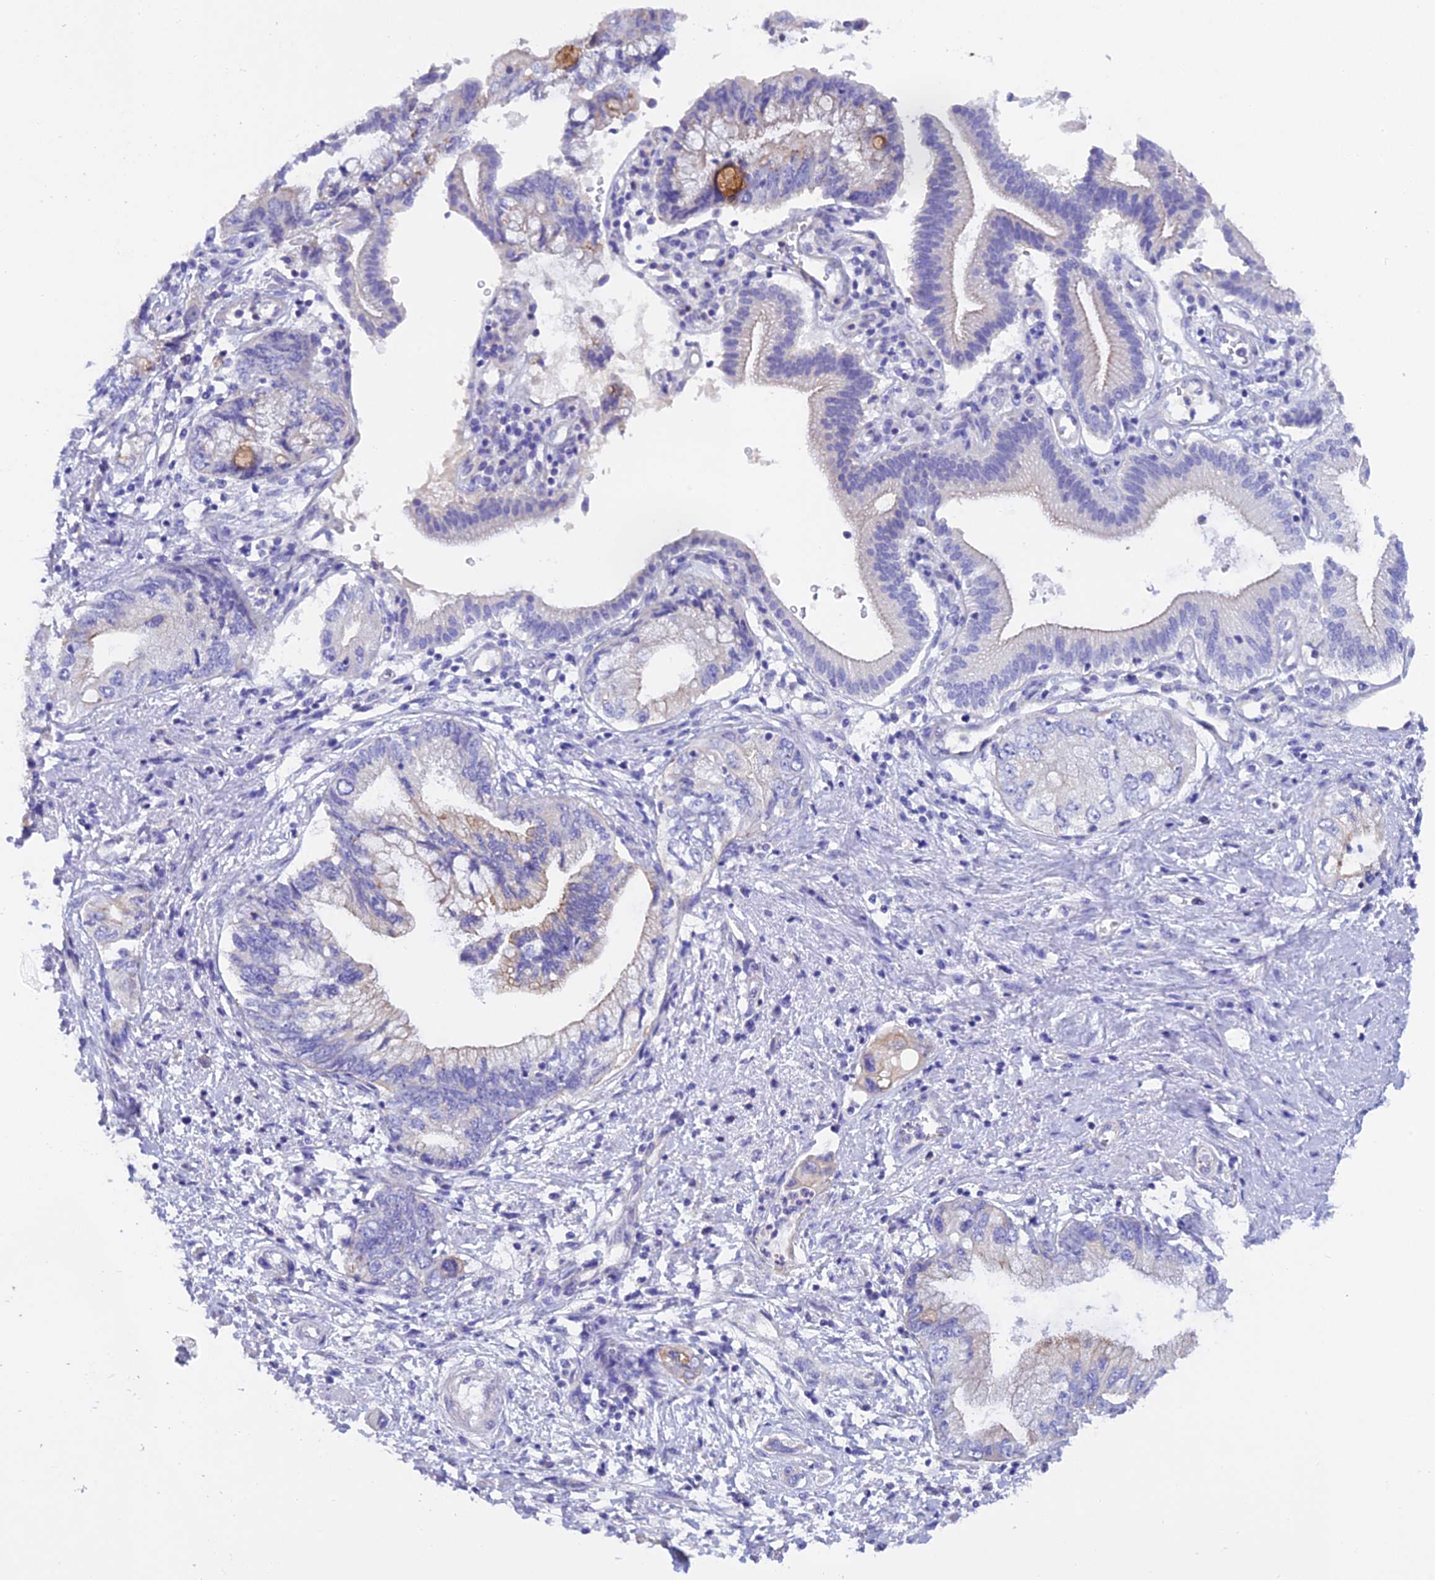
{"staining": {"intensity": "weak", "quantity": "<25%", "location": "cytoplasmic/membranous"}, "tissue": "pancreatic cancer", "cell_type": "Tumor cells", "image_type": "cancer", "snomed": [{"axis": "morphology", "description": "Adenocarcinoma, NOS"}, {"axis": "topography", "description": "Pancreas"}], "caption": "Immunohistochemistry (IHC) of human pancreatic cancer (adenocarcinoma) demonstrates no positivity in tumor cells. The staining is performed using DAB brown chromogen with nuclei counter-stained in using hematoxylin.", "gene": "C17orf67", "patient": {"sex": "female", "age": 73}}